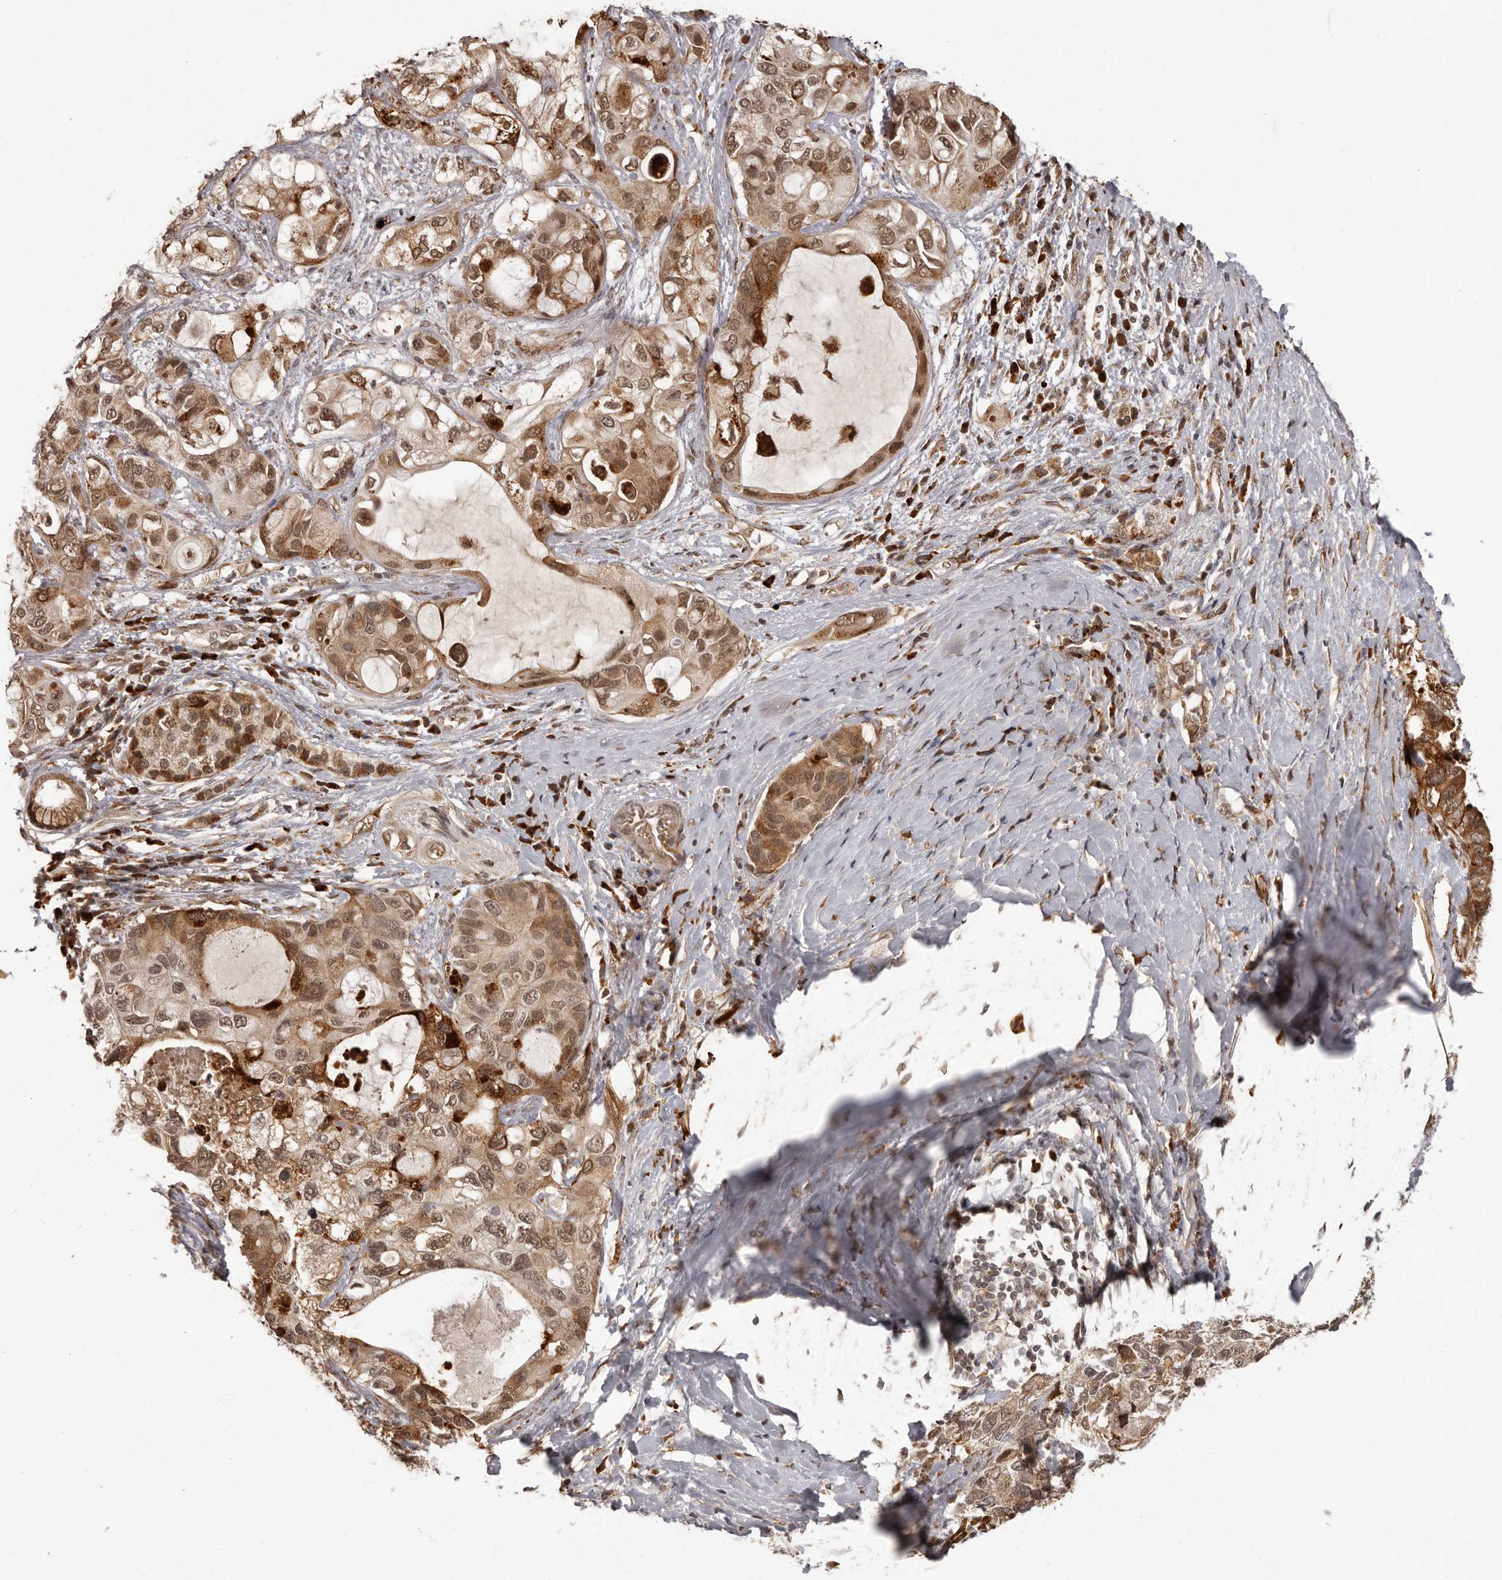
{"staining": {"intensity": "moderate", "quantity": ">75%", "location": "cytoplasmic/membranous,nuclear"}, "tissue": "pancreatic cancer", "cell_type": "Tumor cells", "image_type": "cancer", "snomed": [{"axis": "morphology", "description": "Adenocarcinoma, NOS"}, {"axis": "topography", "description": "Pancreas"}], "caption": "IHC of human pancreatic adenocarcinoma shows medium levels of moderate cytoplasmic/membranous and nuclear expression in approximately >75% of tumor cells.", "gene": "IL32", "patient": {"sex": "female", "age": 56}}